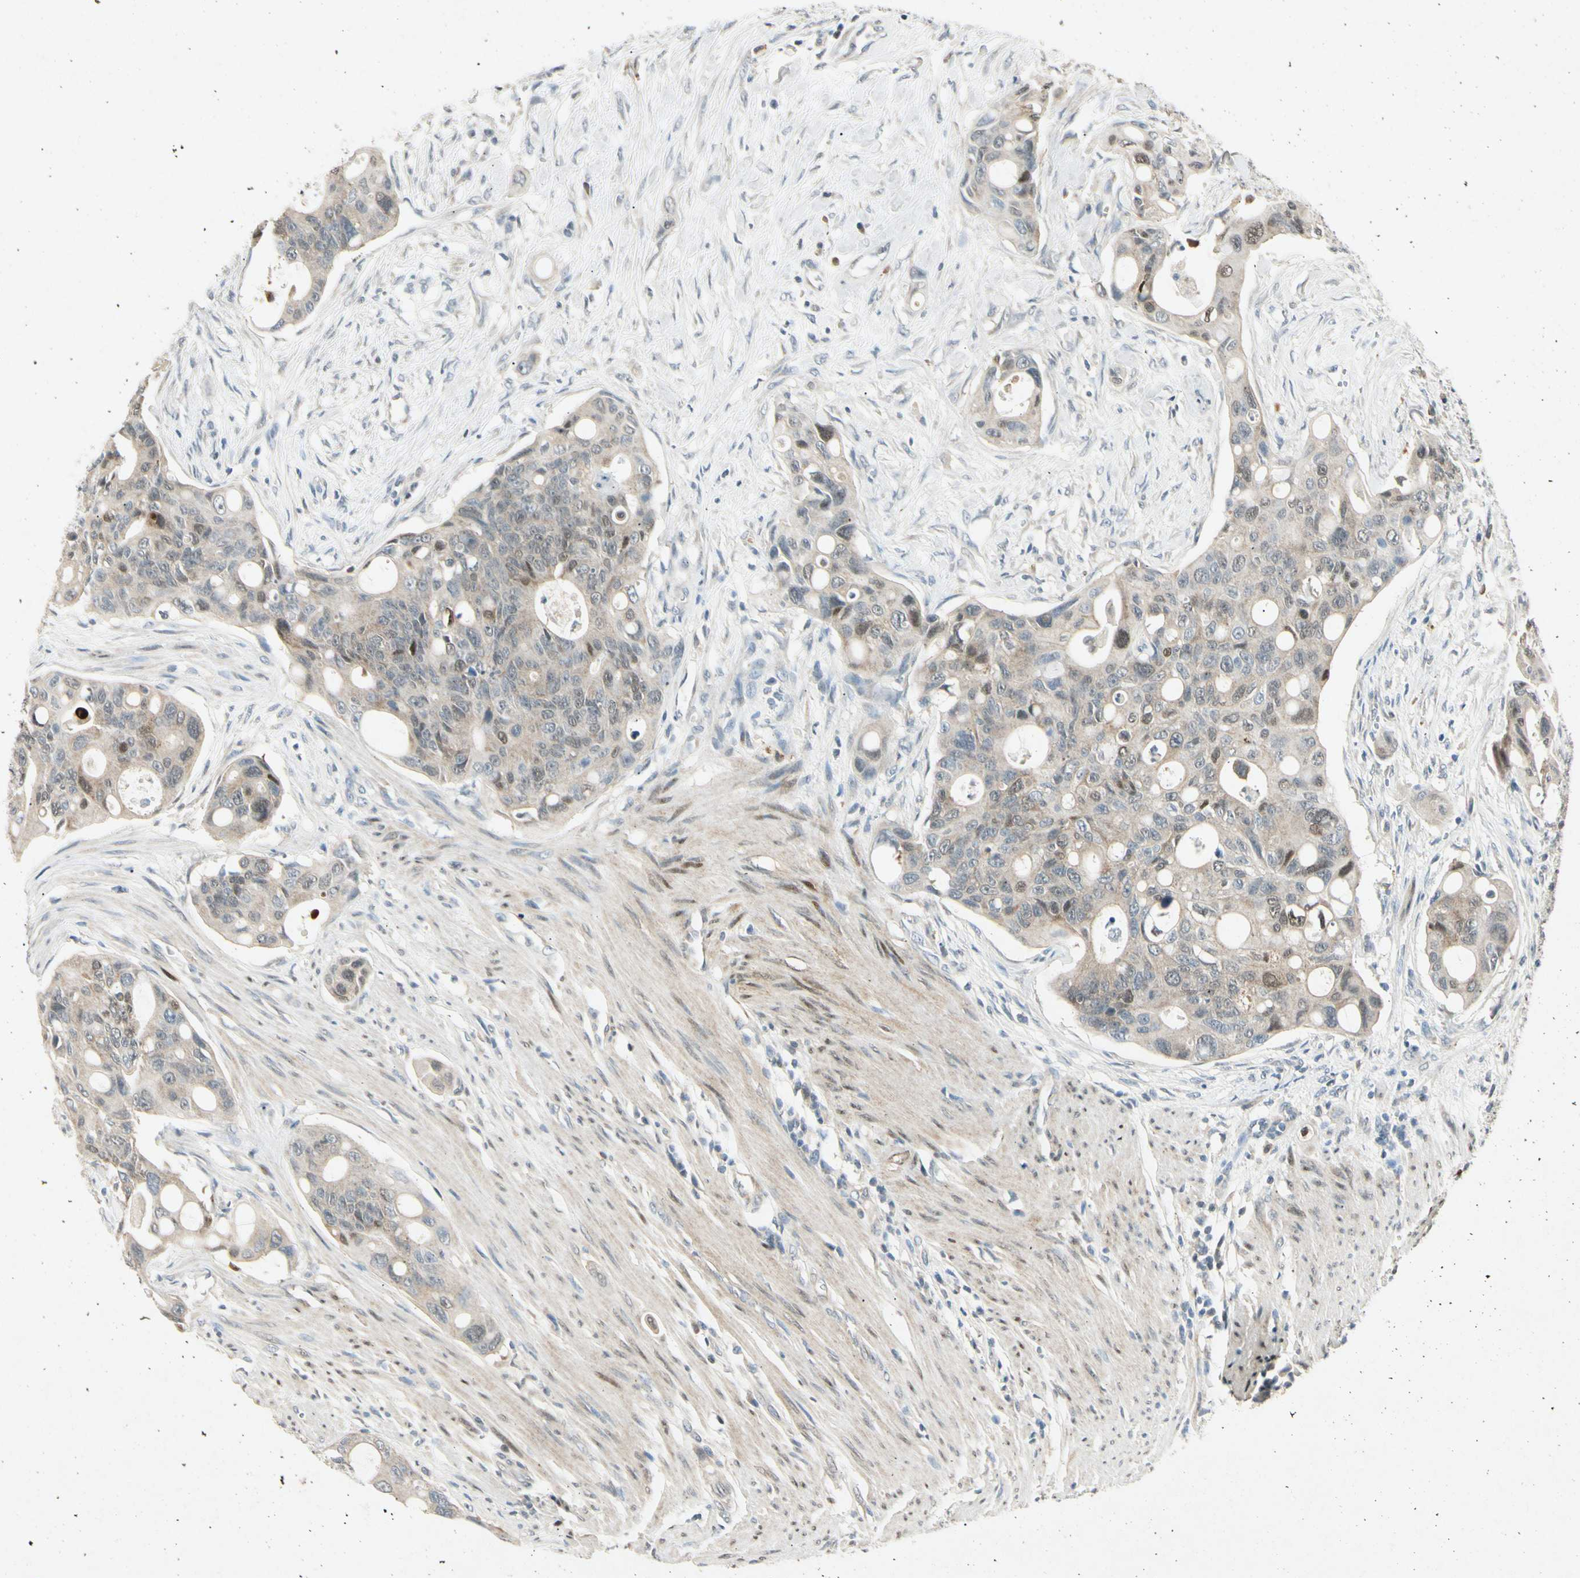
{"staining": {"intensity": "weak", "quantity": "25%-75%", "location": "cytoplasmic/membranous,nuclear"}, "tissue": "colorectal cancer", "cell_type": "Tumor cells", "image_type": "cancer", "snomed": [{"axis": "morphology", "description": "Adenocarcinoma, NOS"}, {"axis": "topography", "description": "Colon"}], "caption": "Immunohistochemical staining of human adenocarcinoma (colorectal) shows low levels of weak cytoplasmic/membranous and nuclear protein expression in approximately 25%-75% of tumor cells.", "gene": "HSPA1B", "patient": {"sex": "female", "age": 57}}